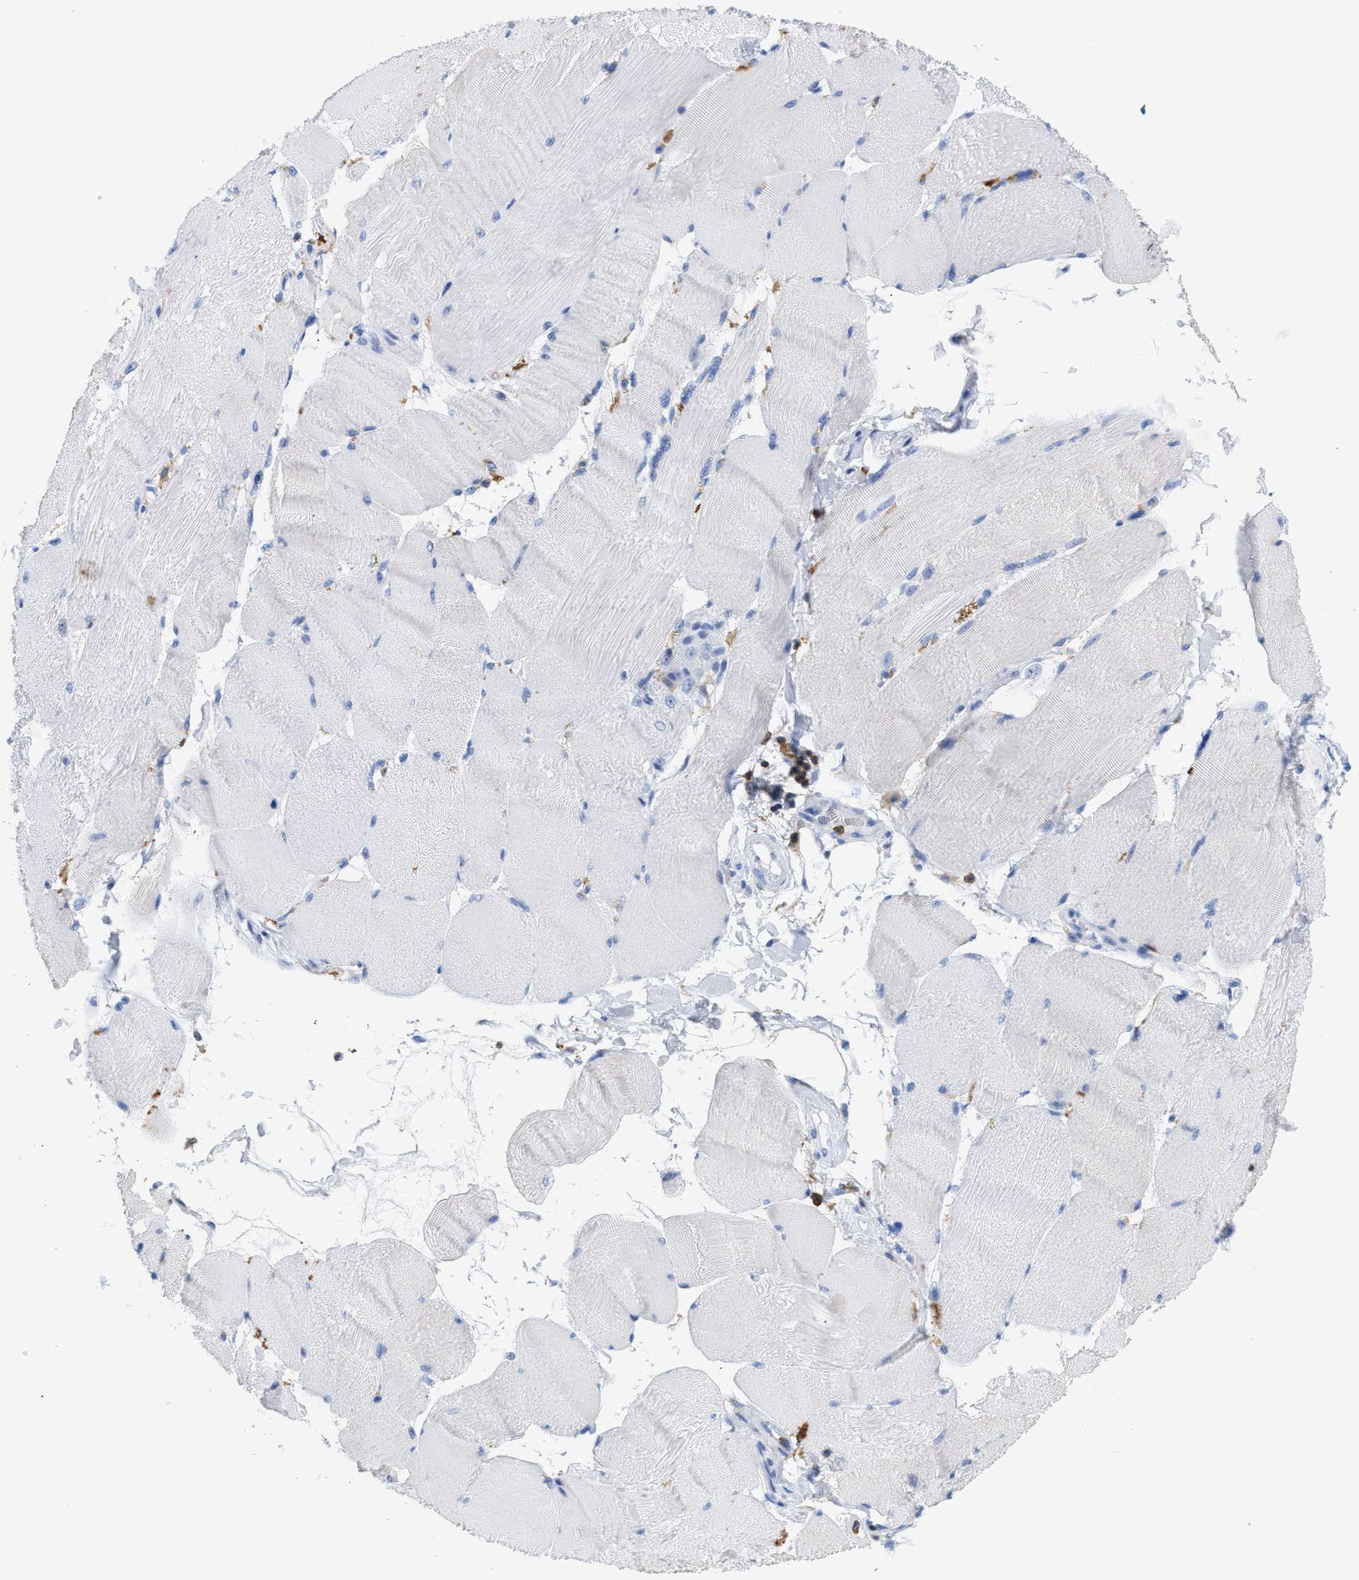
{"staining": {"intensity": "negative", "quantity": "none", "location": "none"}, "tissue": "skeletal muscle", "cell_type": "Myocytes", "image_type": "normal", "snomed": [{"axis": "morphology", "description": "Normal tissue, NOS"}, {"axis": "topography", "description": "Skin"}, {"axis": "topography", "description": "Skeletal muscle"}], "caption": "Protein analysis of normal skeletal muscle demonstrates no significant positivity in myocytes. (DAB (3,3'-diaminobenzidine) immunohistochemistry (IHC) visualized using brightfield microscopy, high magnification).", "gene": "LCP1", "patient": {"sex": "male", "age": 83}}